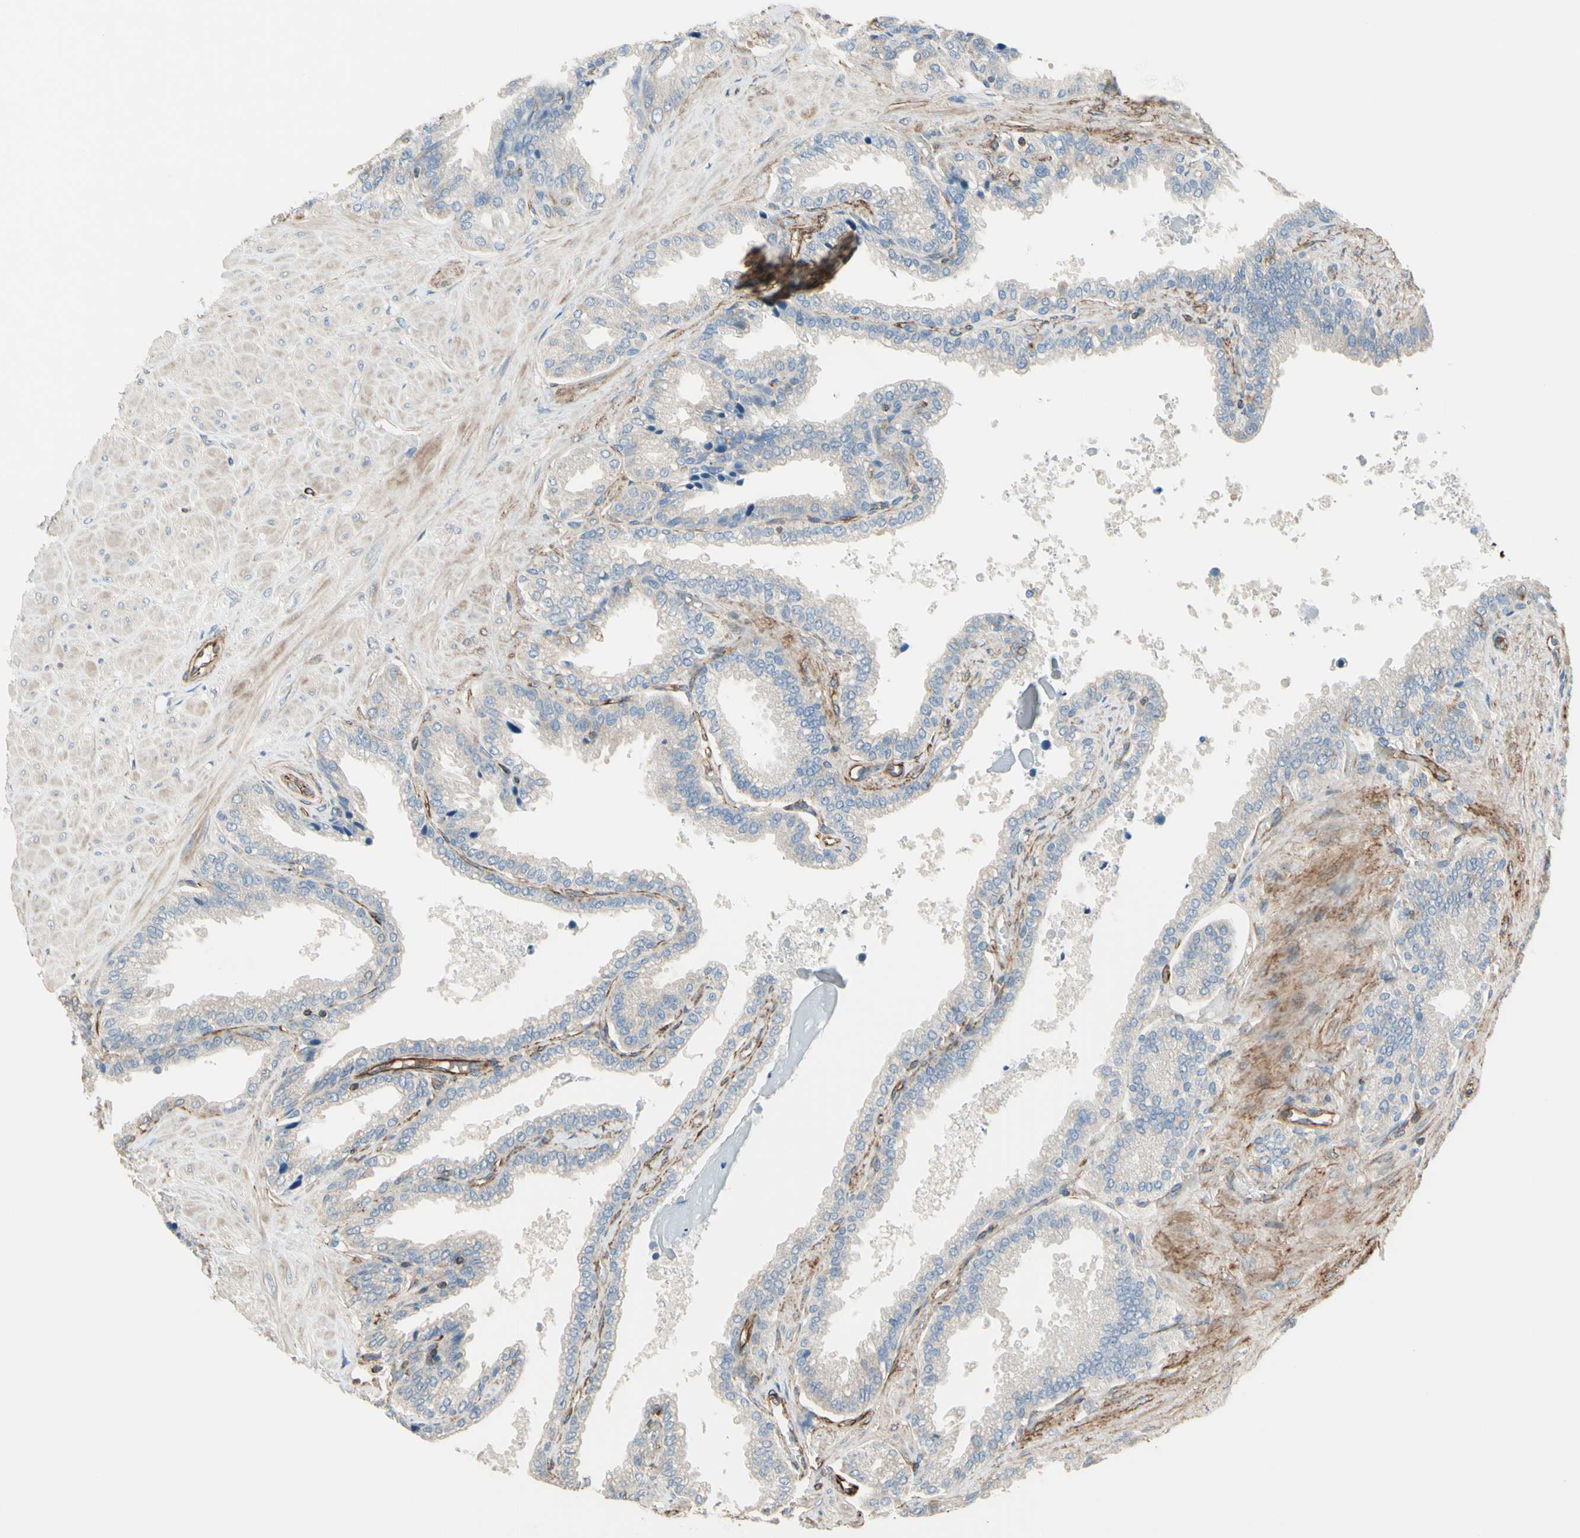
{"staining": {"intensity": "weak", "quantity": "<25%", "location": "cytoplasmic/membranous"}, "tissue": "seminal vesicle", "cell_type": "Glandular cells", "image_type": "normal", "snomed": [{"axis": "morphology", "description": "Normal tissue, NOS"}, {"axis": "topography", "description": "Seminal veicle"}], "caption": "Protein analysis of normal seminal vesicle shows no significant staining in glandular cells. (DAB (3,3'-diaminobenzidine) immunohistochemistry with hematoxylin counter stain).", "gene": "TRAF2", "patient": {"sex": "male", "age": 46}}